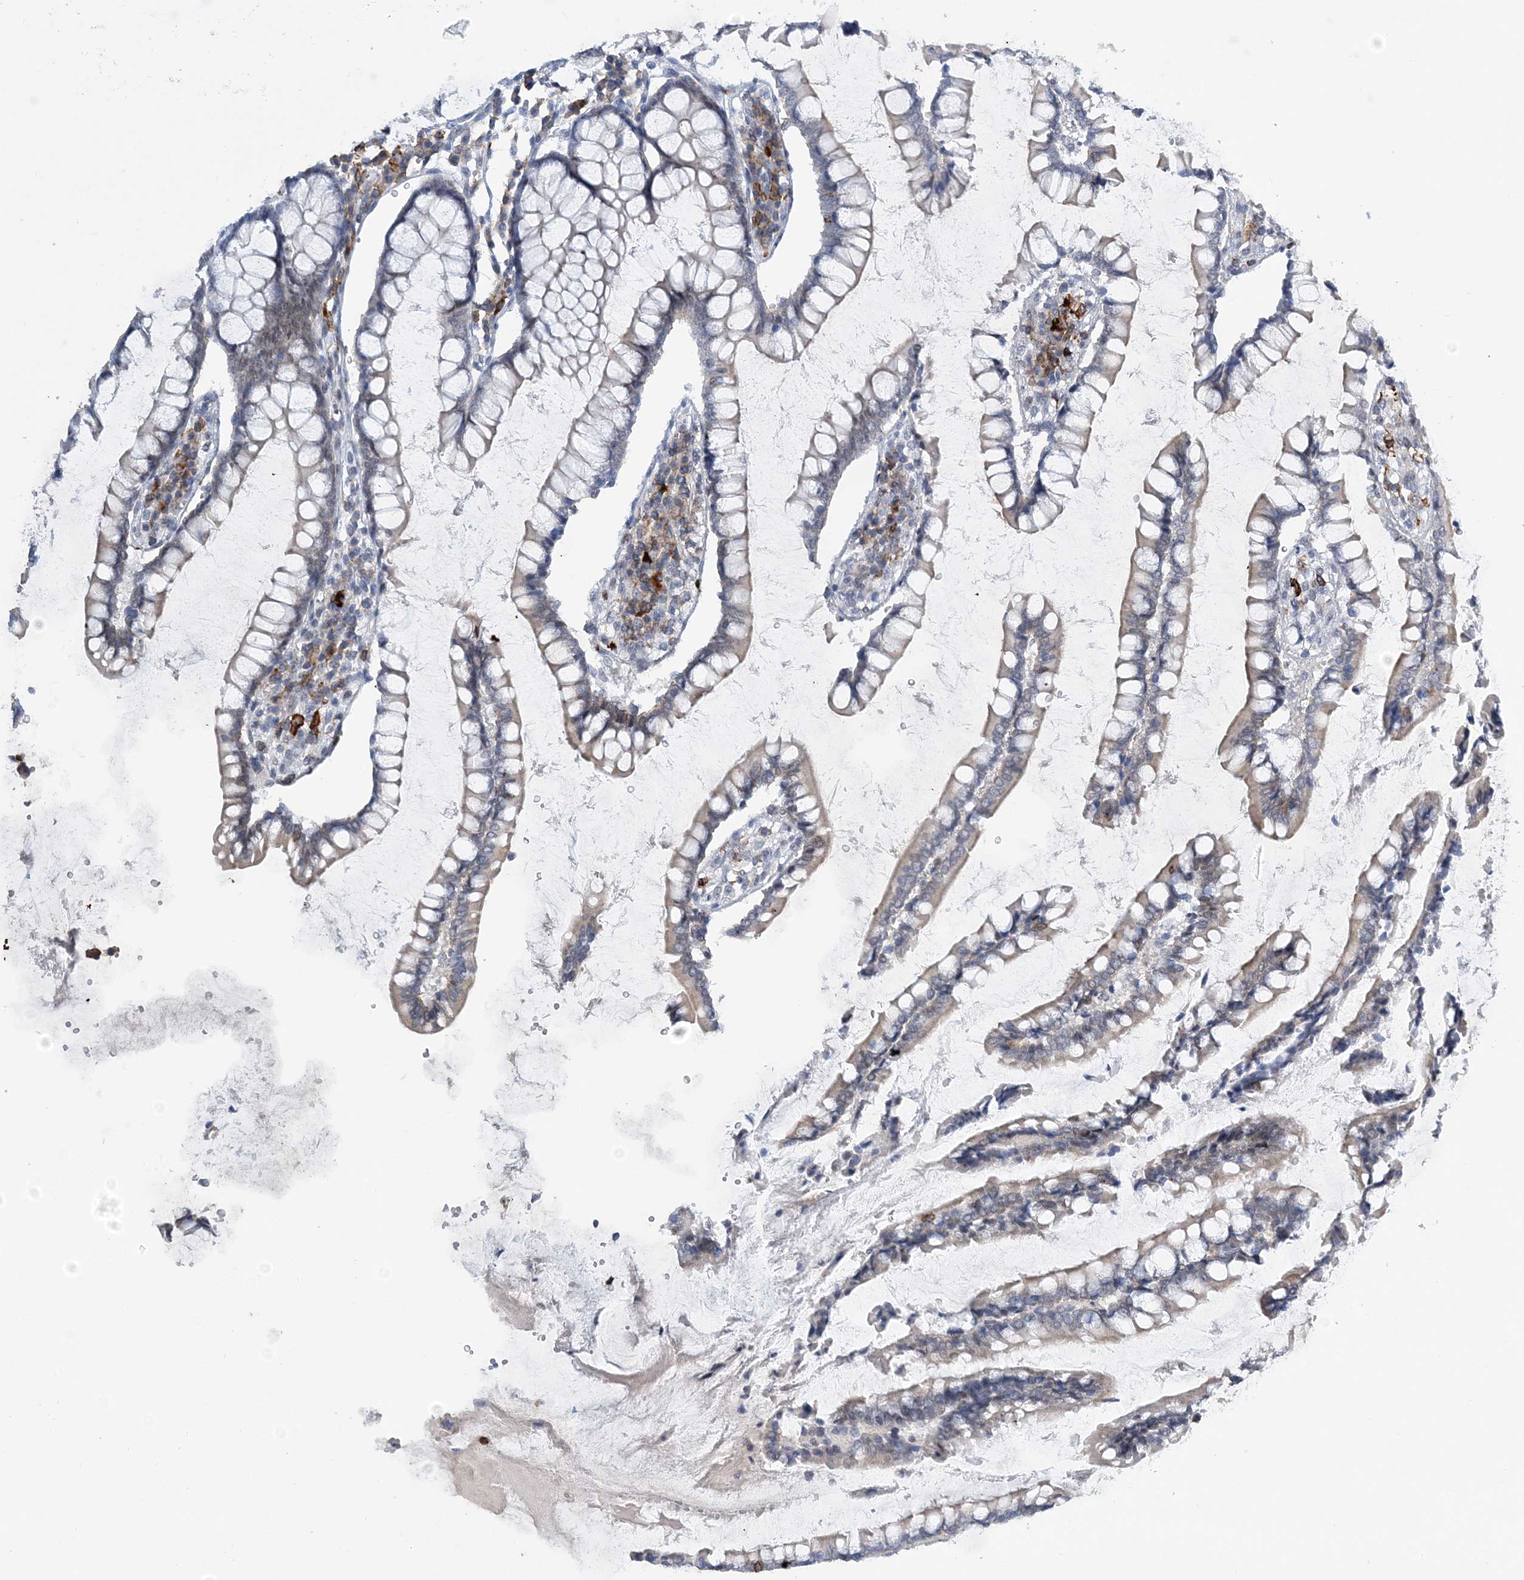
{"staining": {"intensity": "negative", "quantity": "none", "location": "none"}, "tissue": "colon", "cell_type": "Endothelial cells", "image_type": "normal", "snomed": [{"axis": "morphology", "description": "Normal tissue, NOS"}, {"axis": "topography", "description": "Colon"}], "caption": "The histopathology image exhibits no significant staining in endothelial cells of colon. Brightfield microscopy of IHC stained with DAB (3,3'-diaminobenzidine) (brown) and hematoxylin (blue), captured at high magnification.", "gene": "PRMT9", "patient": {"sex": "female", "age": 79}}